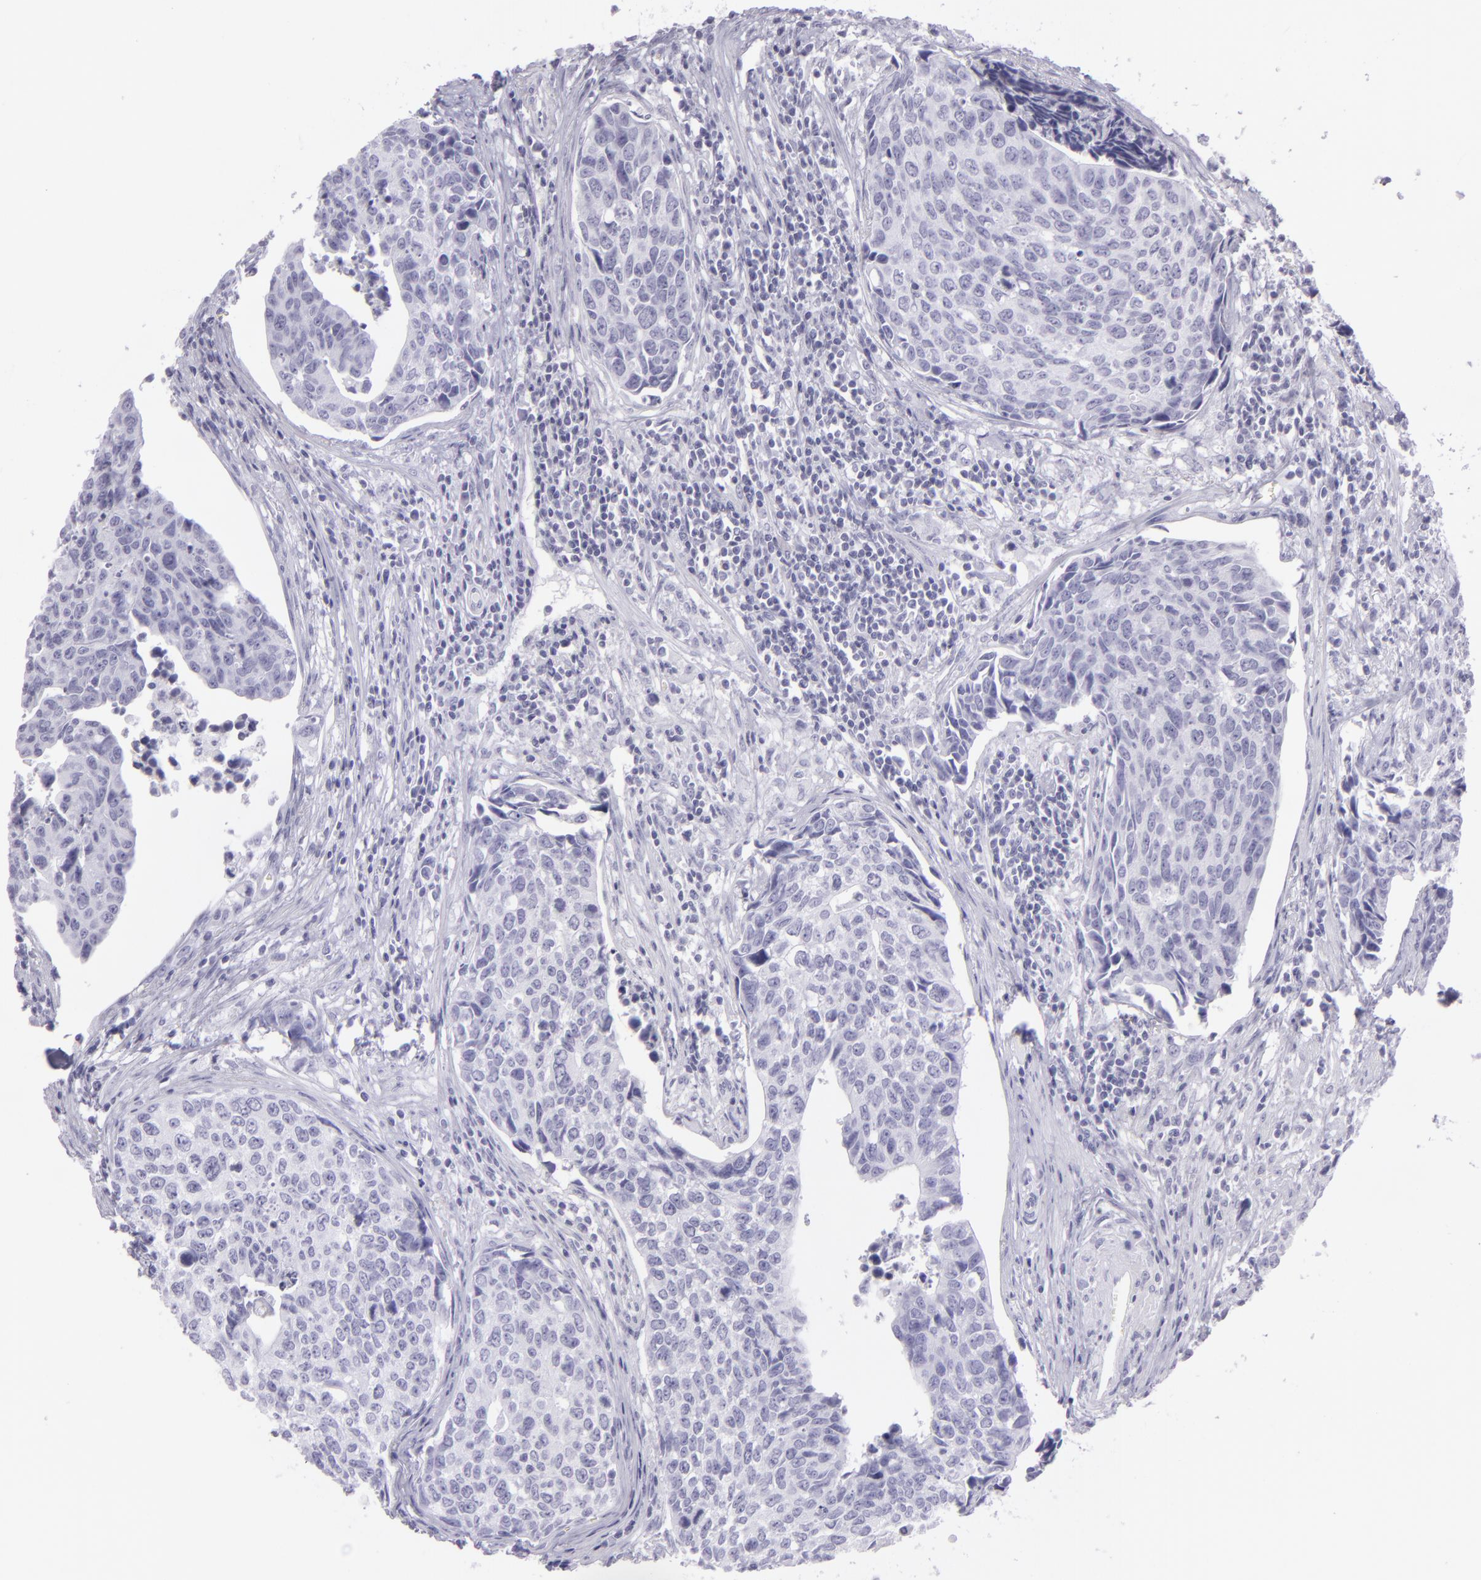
{"staining": {"intensity": "negative", "quantity": "none", "location": "none"}, "tissue": "urothelial cancer", "cell_type": "Tumor cells", "image_type": "cancer", "snomed": [{"axis": "morphology", "description": "Urothelial carcinoma, High grade"}, {"axis": "topography", "description": "Urinary bladder"}], "caption": "Urothelial carcinoma (high-grade) was stained to show a protein in brown. There is no significant staining in tumor cells.", "gene": "MUC6", "patient": {"sex": "male", "age": 81}}